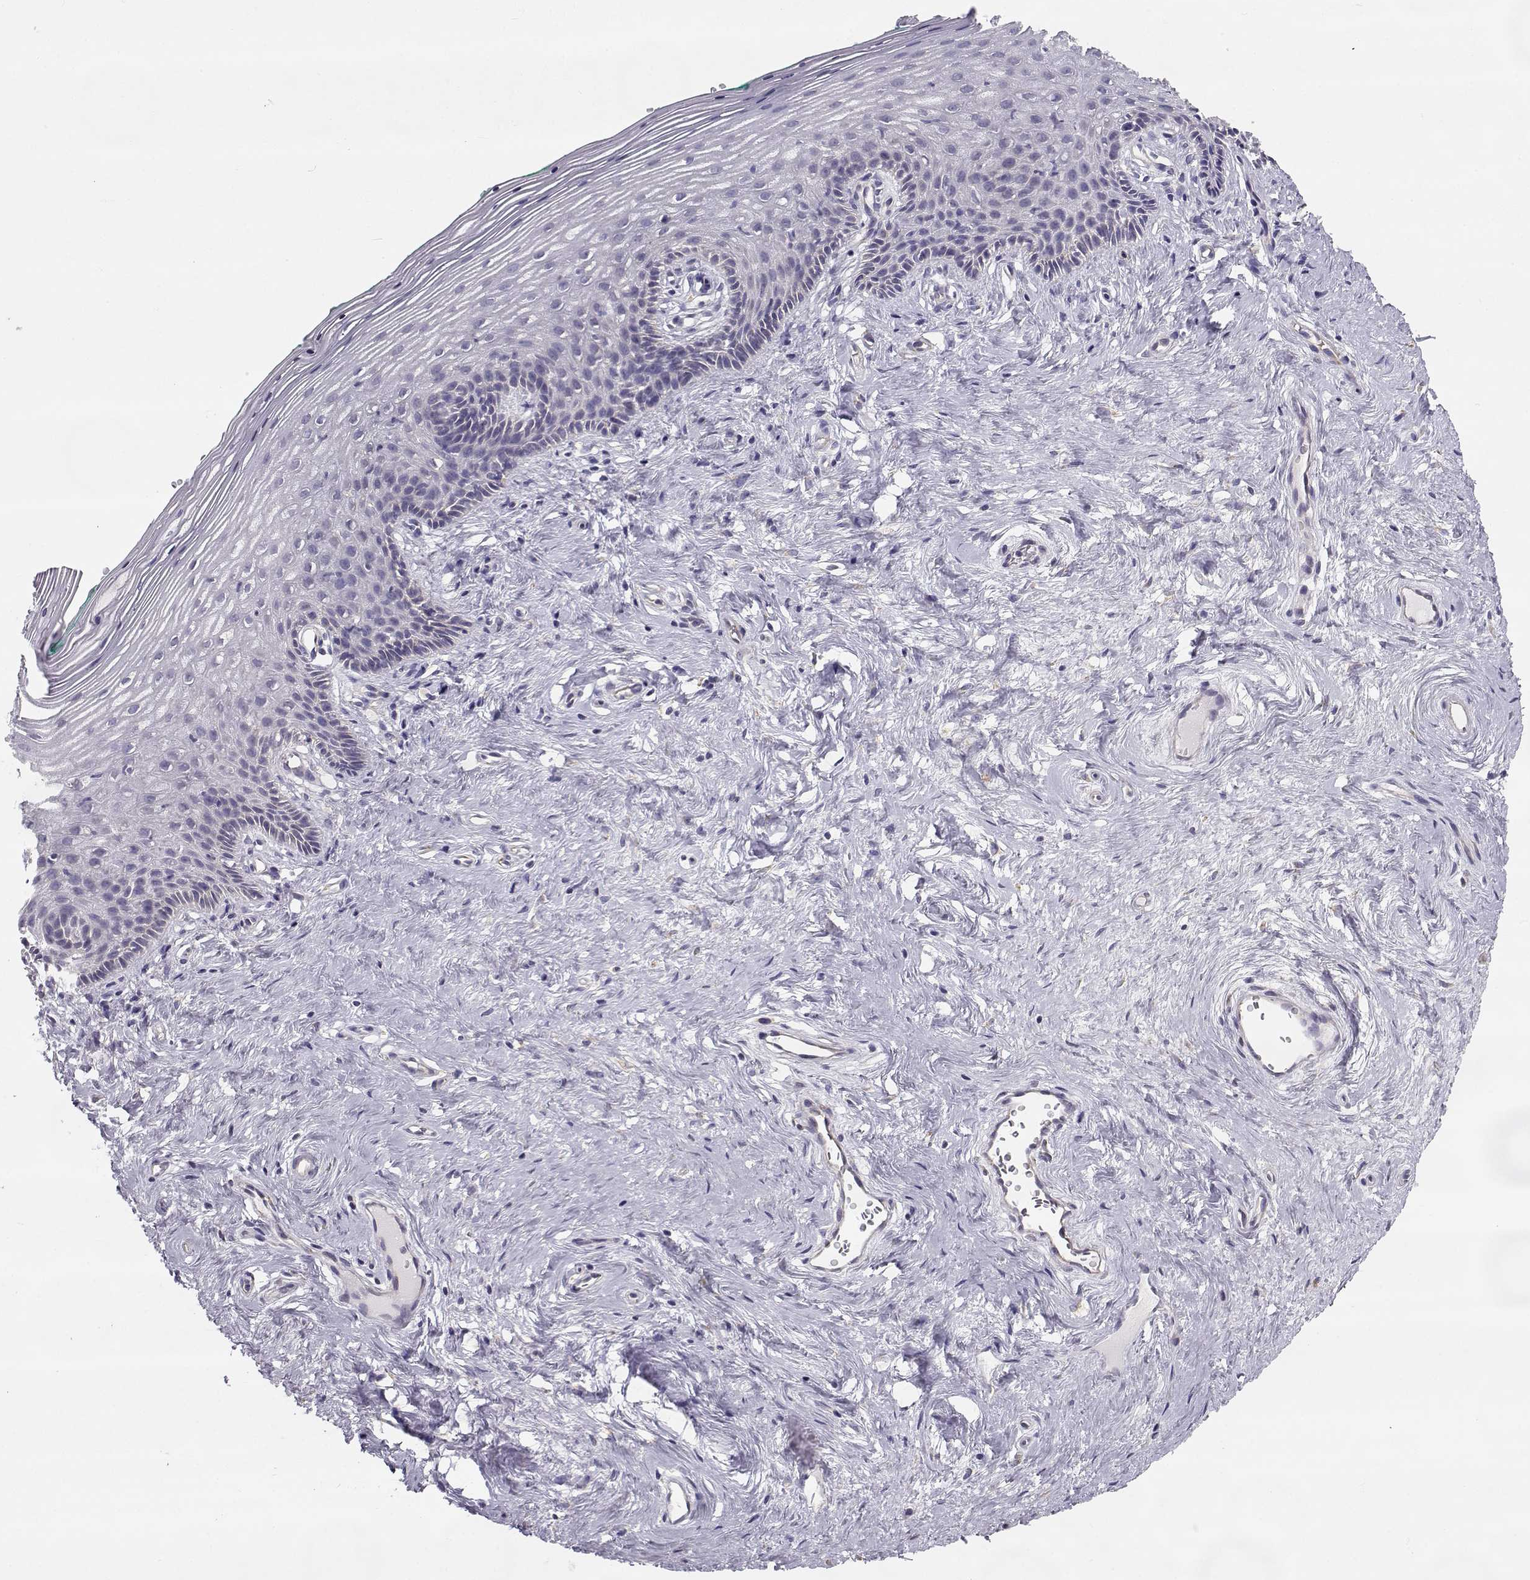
{"staining": {"intensity": "negative", "quantity": "none", "location": "none"}, "tissue": "vagina", "cell_type": "Squamous epithelial cells", "image_type": "normal", "snomed": [{"axis": "morphology", "description": "Normal tissue, NOS"}, {"axis": "topography", "description": "Vagina"}], "caption": "The immunohistochemistry micrograph has no significant expression in squamous epithelial cells of vagina.", "gene": "BEND6", "patient": {"sex": "female", "age": 45}}